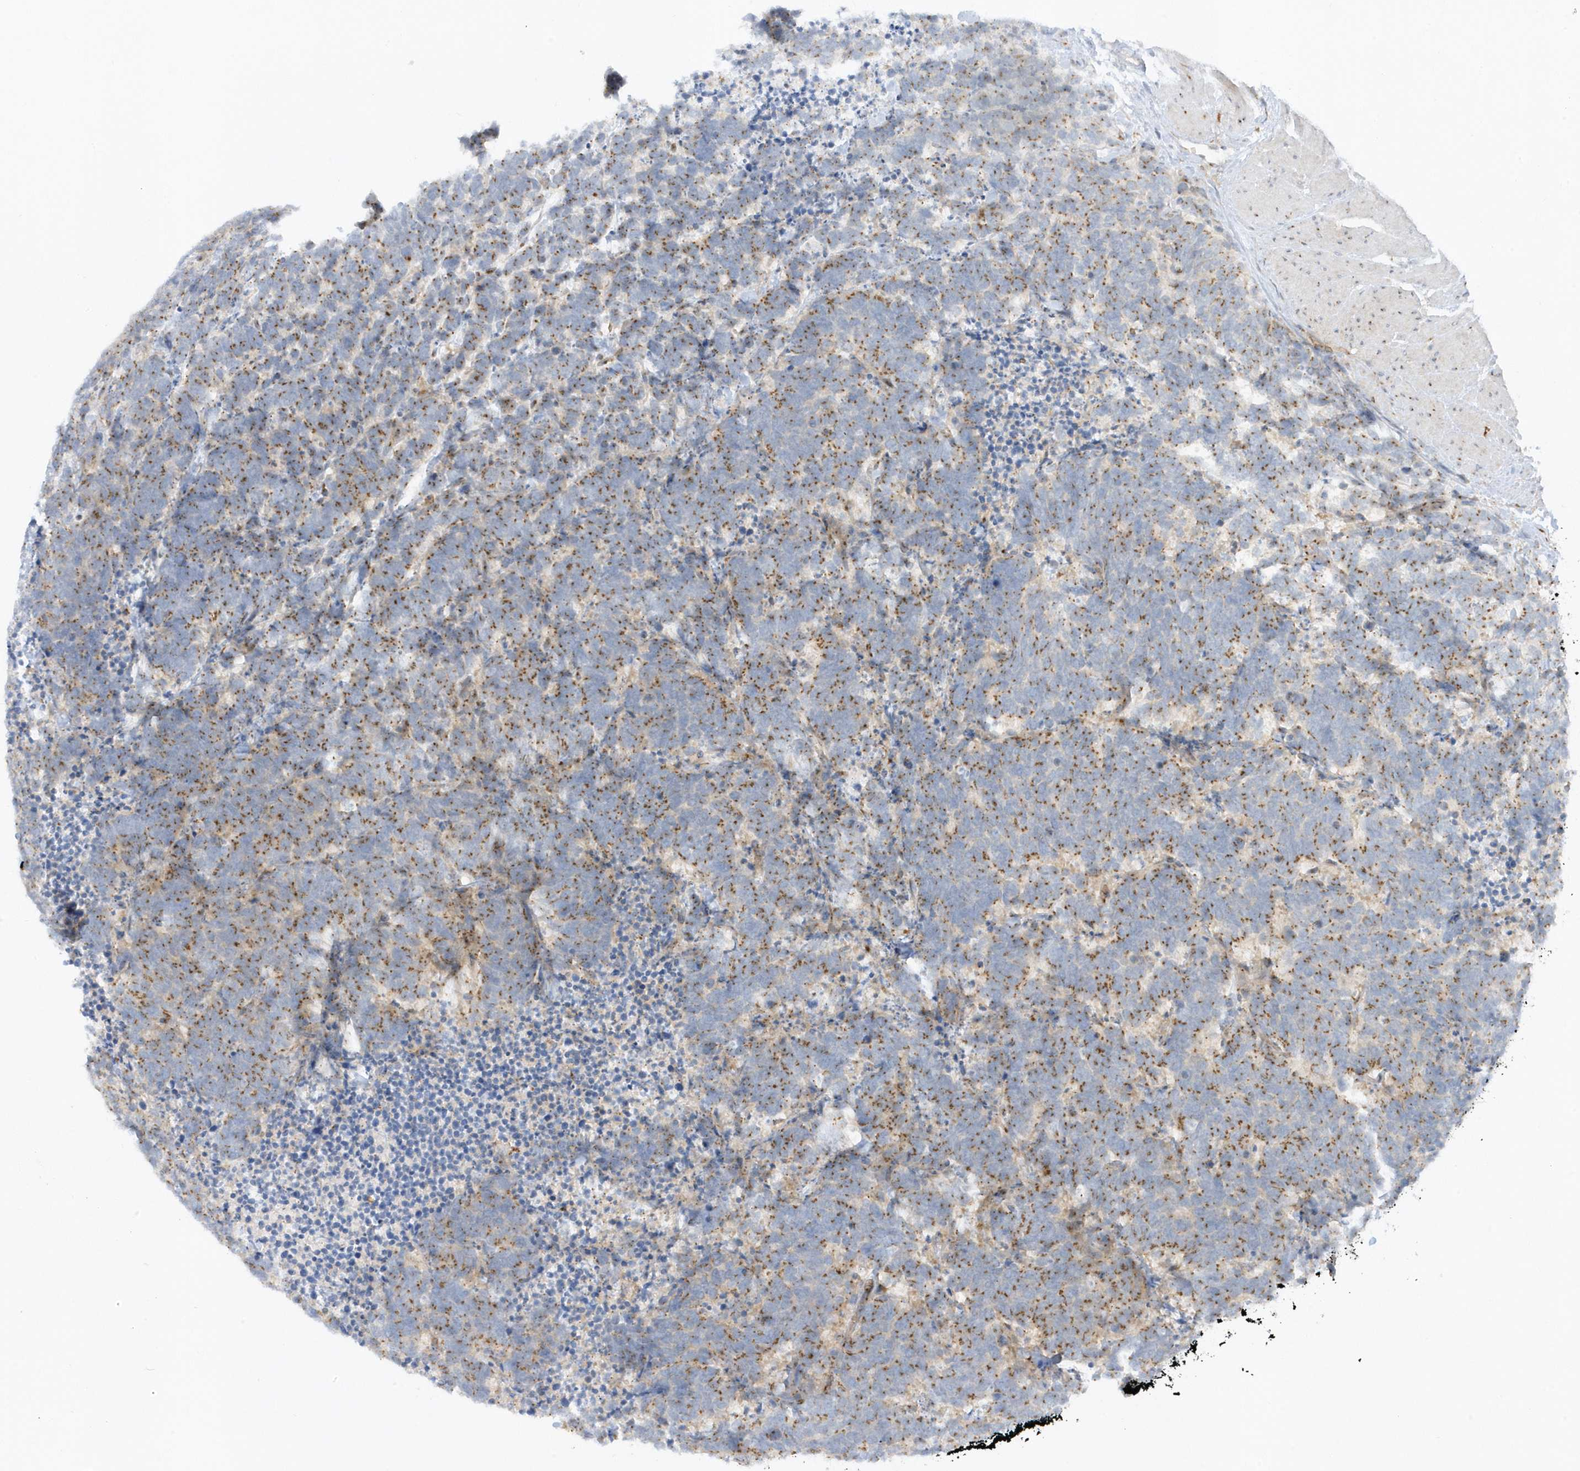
{"staining": {"intensity": "moderate", "quantity": ">75%", "location": "cytoplasmic/membranous"}, "tissue": "carcinoid", "cell_type": "Tumor cells", "image_type": "cancer", "snomed": [{"axis": "morphology", "description": "Carcinoma, NOS"}, {"axis": "morphology", "description": "Carcinoid, malignant, NOS"}, {"axis": "topography", "description": "Urinary bladder"}], "caption": "Carcinoid (malignant) tissue shows moderate cytoplasmic/membranous staining in approximately >75% of tumor cells, visualized by immunohistochemistry.", "gene": "RPP40", "patient": {"sex": "male", "age": 57}}